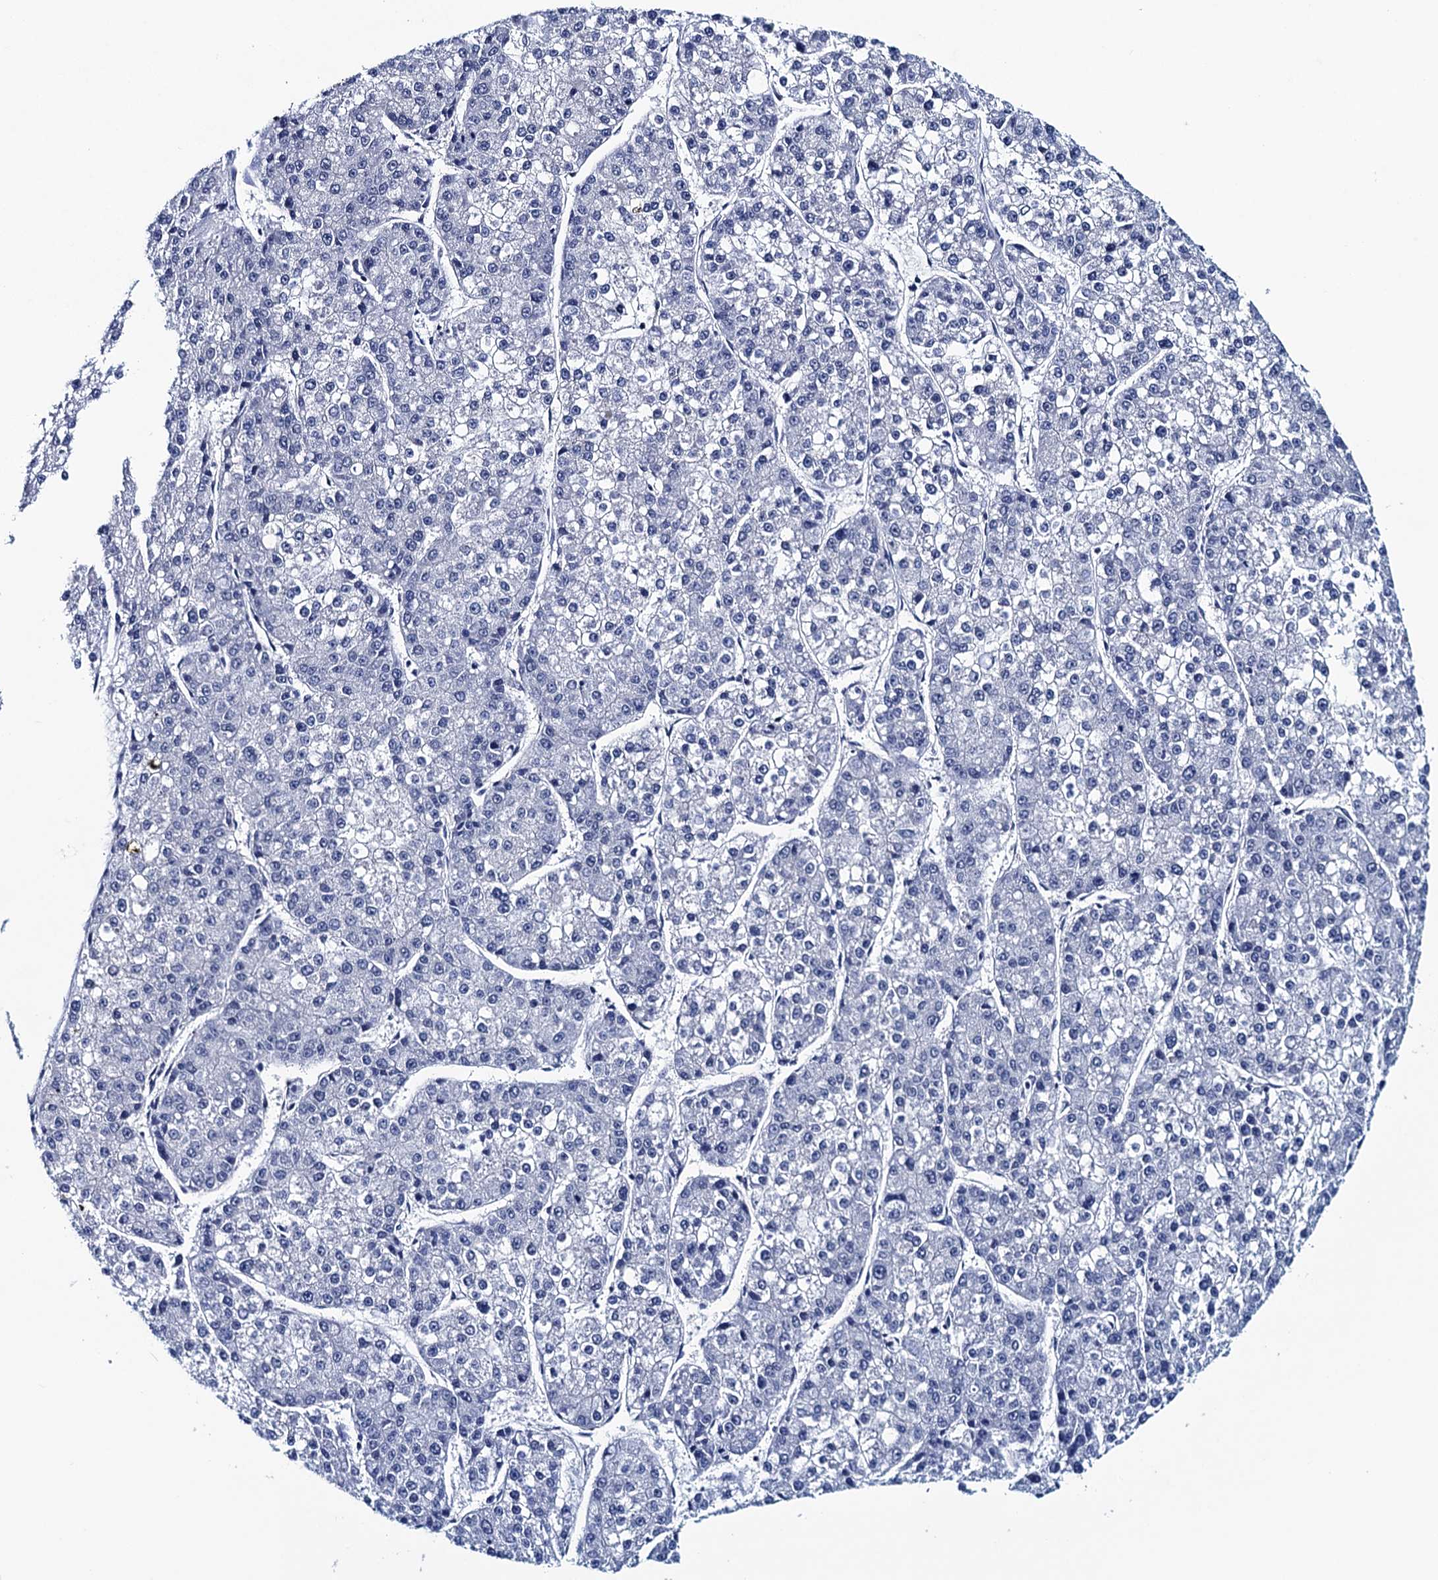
{"staining": {"intensity": "negative", "quantity": "none", "location": "none"}, "tissue": "liver cancer", "cell_type": "Tumor cells", "image_type": "cancer", "snomed": [{"axis": "morphology", "description": "Carcinoma, Hepatocellular, NOS"}, {"axis": "topography", "description": "Liver"}], "caption": "An immunohistochemistry (IHC) histopathology image of hepatocellular carcinoma (liver) is shown. There is no staining in tumor cells of hepatocellular carcinoma (liver). (IHC, brightfield microscopy, high magnification).", "gene": "FNBP4", "patient": {"sex": "female", "age": 73}}